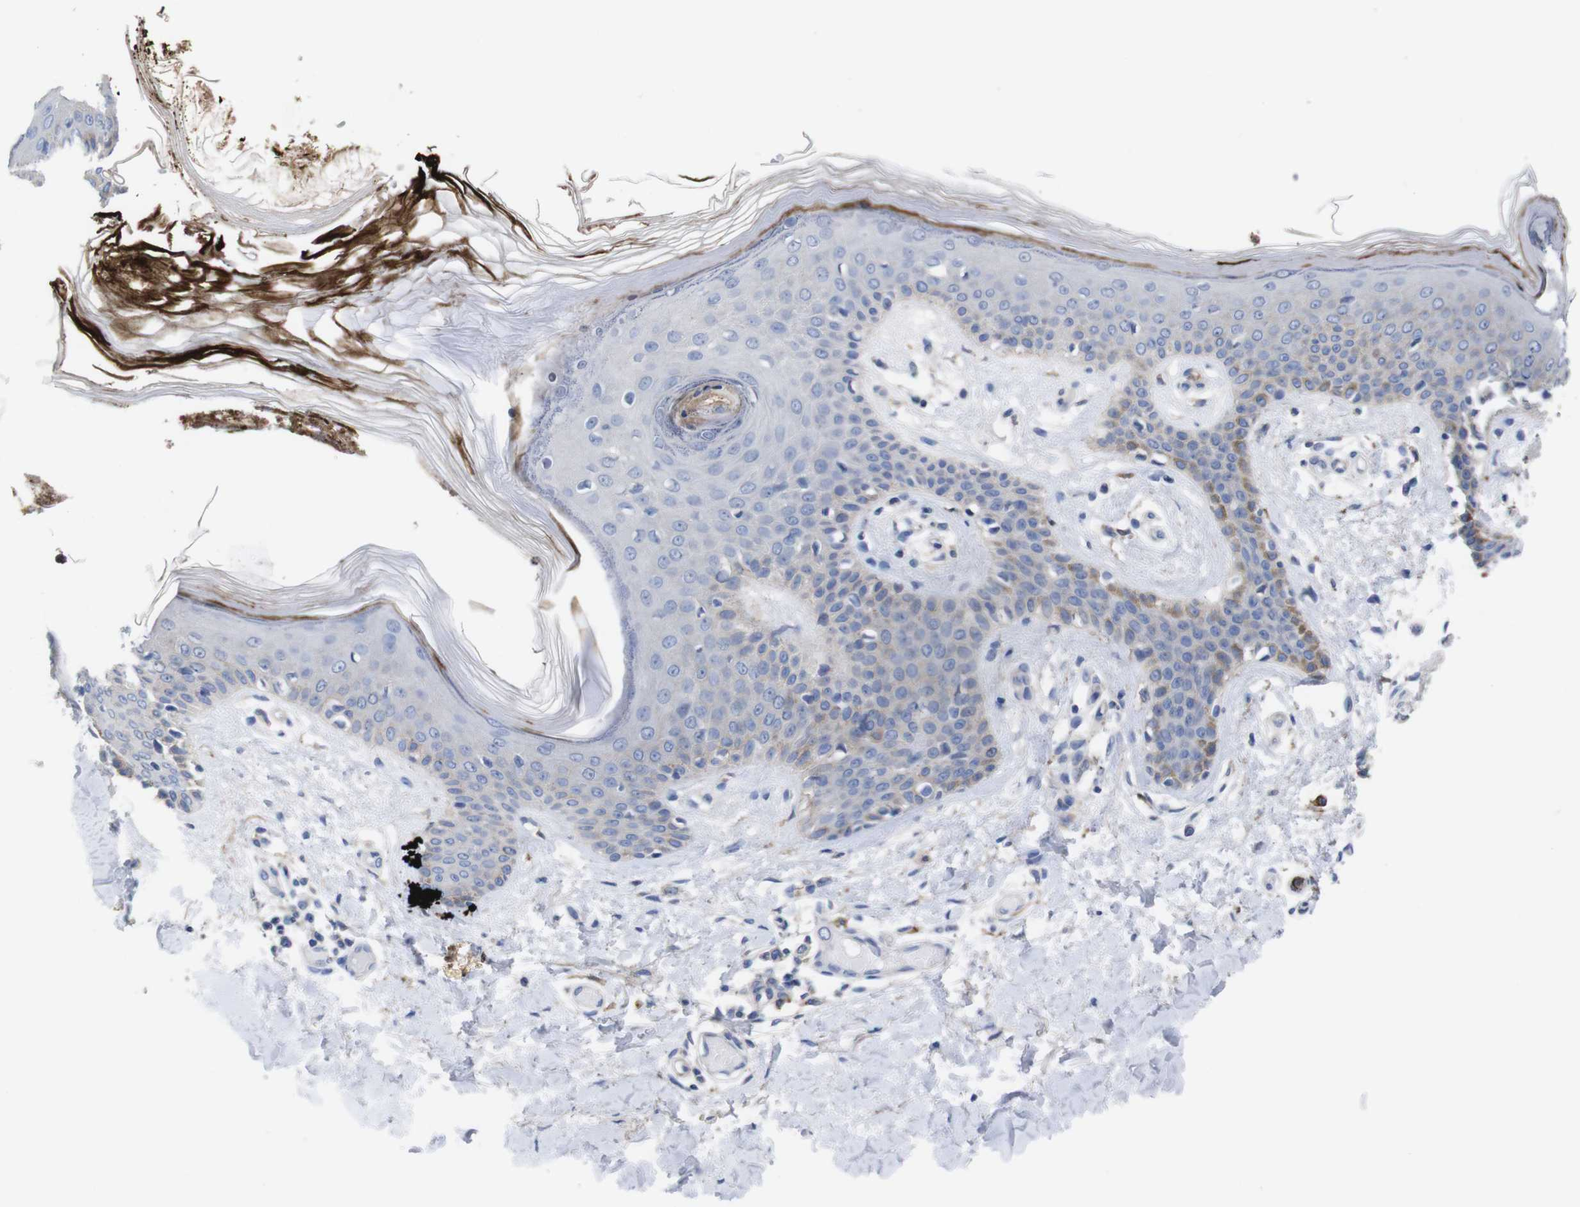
{"staining": {"intensity": "negative", "quantity": "none", "location": "none"}, "tissue": "skin", "cell_type": "Fibroblasts", "image_type": "normal", "snomed": [{"axis": "morphology", "description": "Normal tissue, NOS"}, {"axis": "topography", "description": "Skin"}], "caption": "IHC histopathology image of benign skin: human skin stained with DAB displays no significant protein positivity in fibroblasts.", "gene": "C5AR1", "patient": {"sex": "male", "age": 53}}